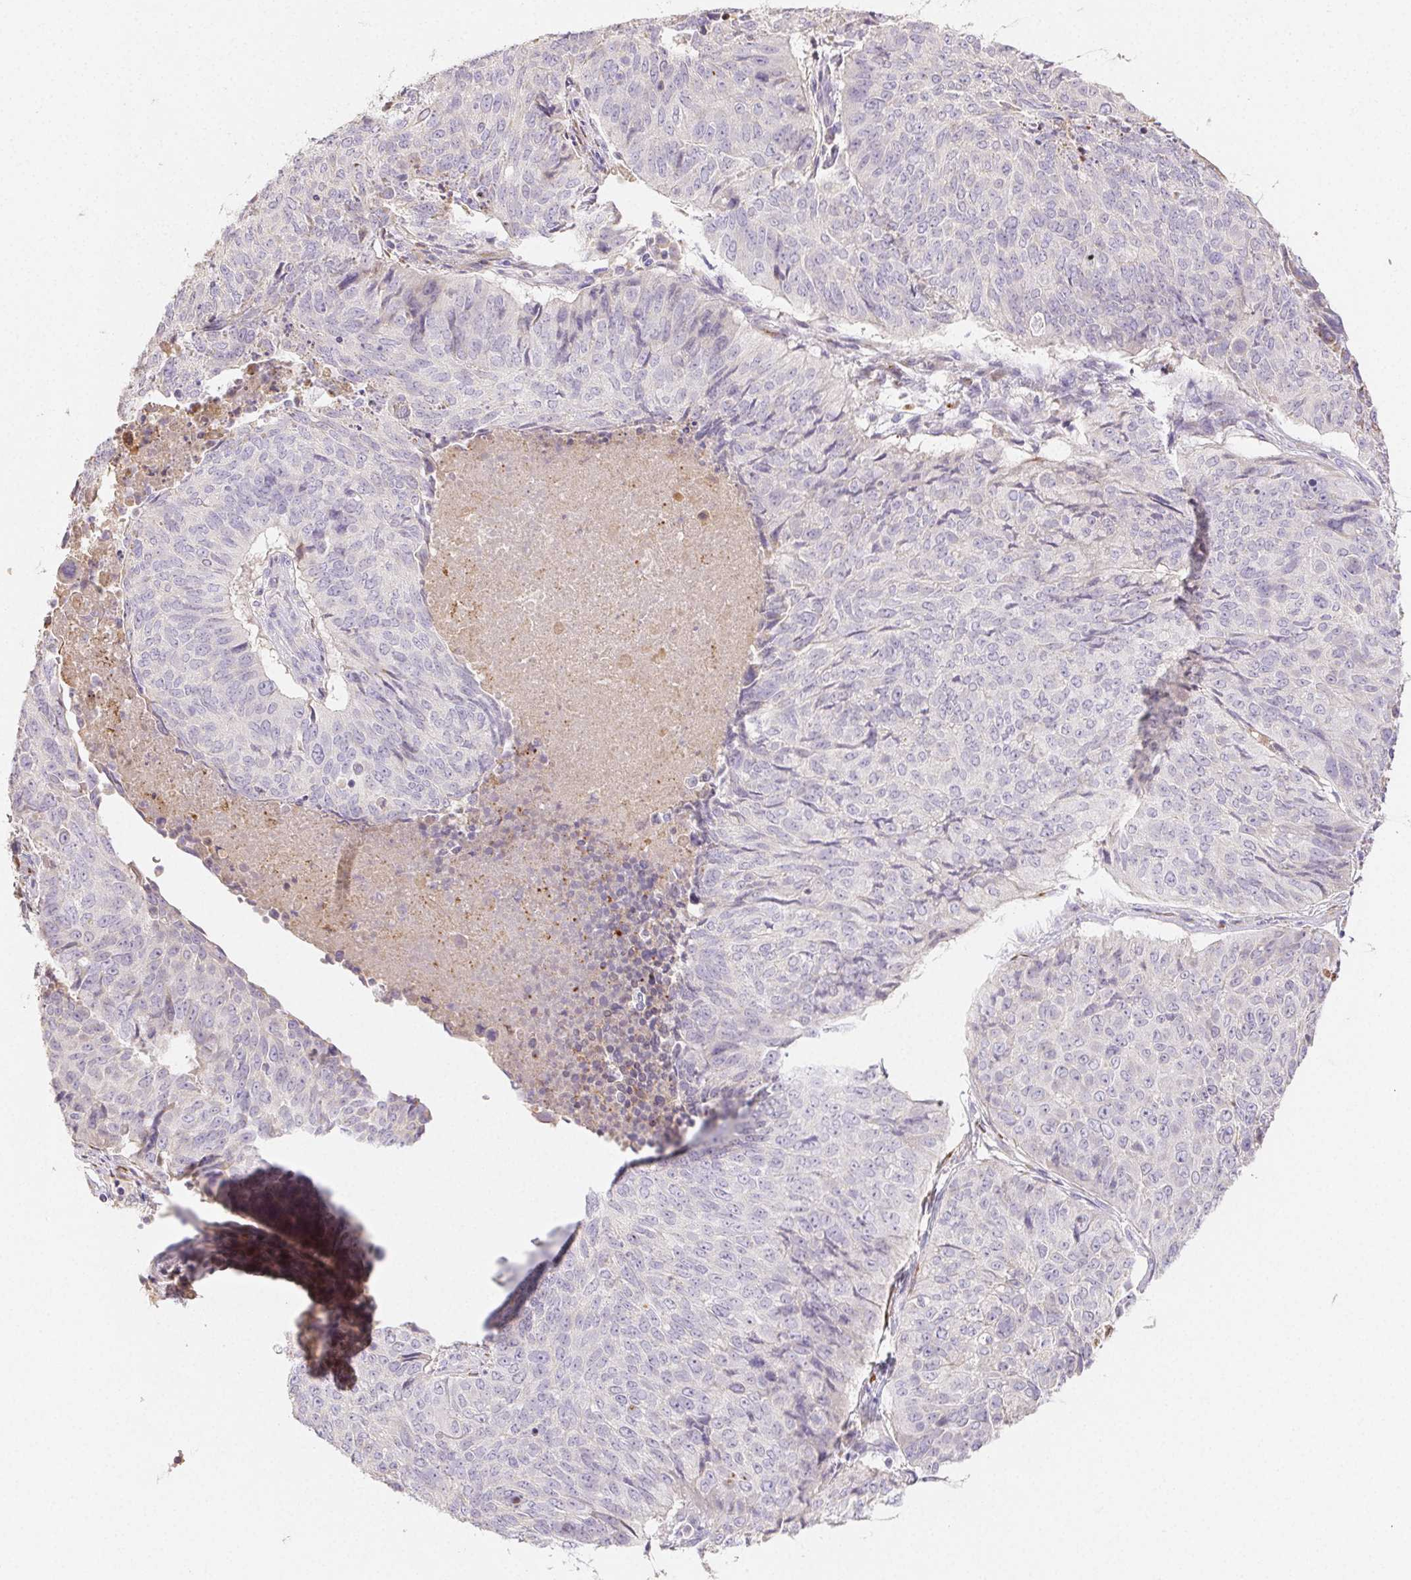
{"staining": {"intensity": "negative", "quantity": "none", "location": "none"}, "tissue": "lung cancer", "cell_type": "Tumor cells", "image_type": "cancer", "snomed": [{"axis": "morphology", "description": "Normal tissue, NOS"}, {"axis": "morphology", "description": "Squamous cell carcinoma, NOS"}, {"axis": "topography", "description": "Bronchus"}, {"axis": "topography", "description": "Lung"}], "caption": "This is an IHC histopathology image of lung cancer (squamous cell carcinoma). There is no staining in tumor cells.", "gene": "ACVR1B", "patient": {"sex": "male", "age": 64}}